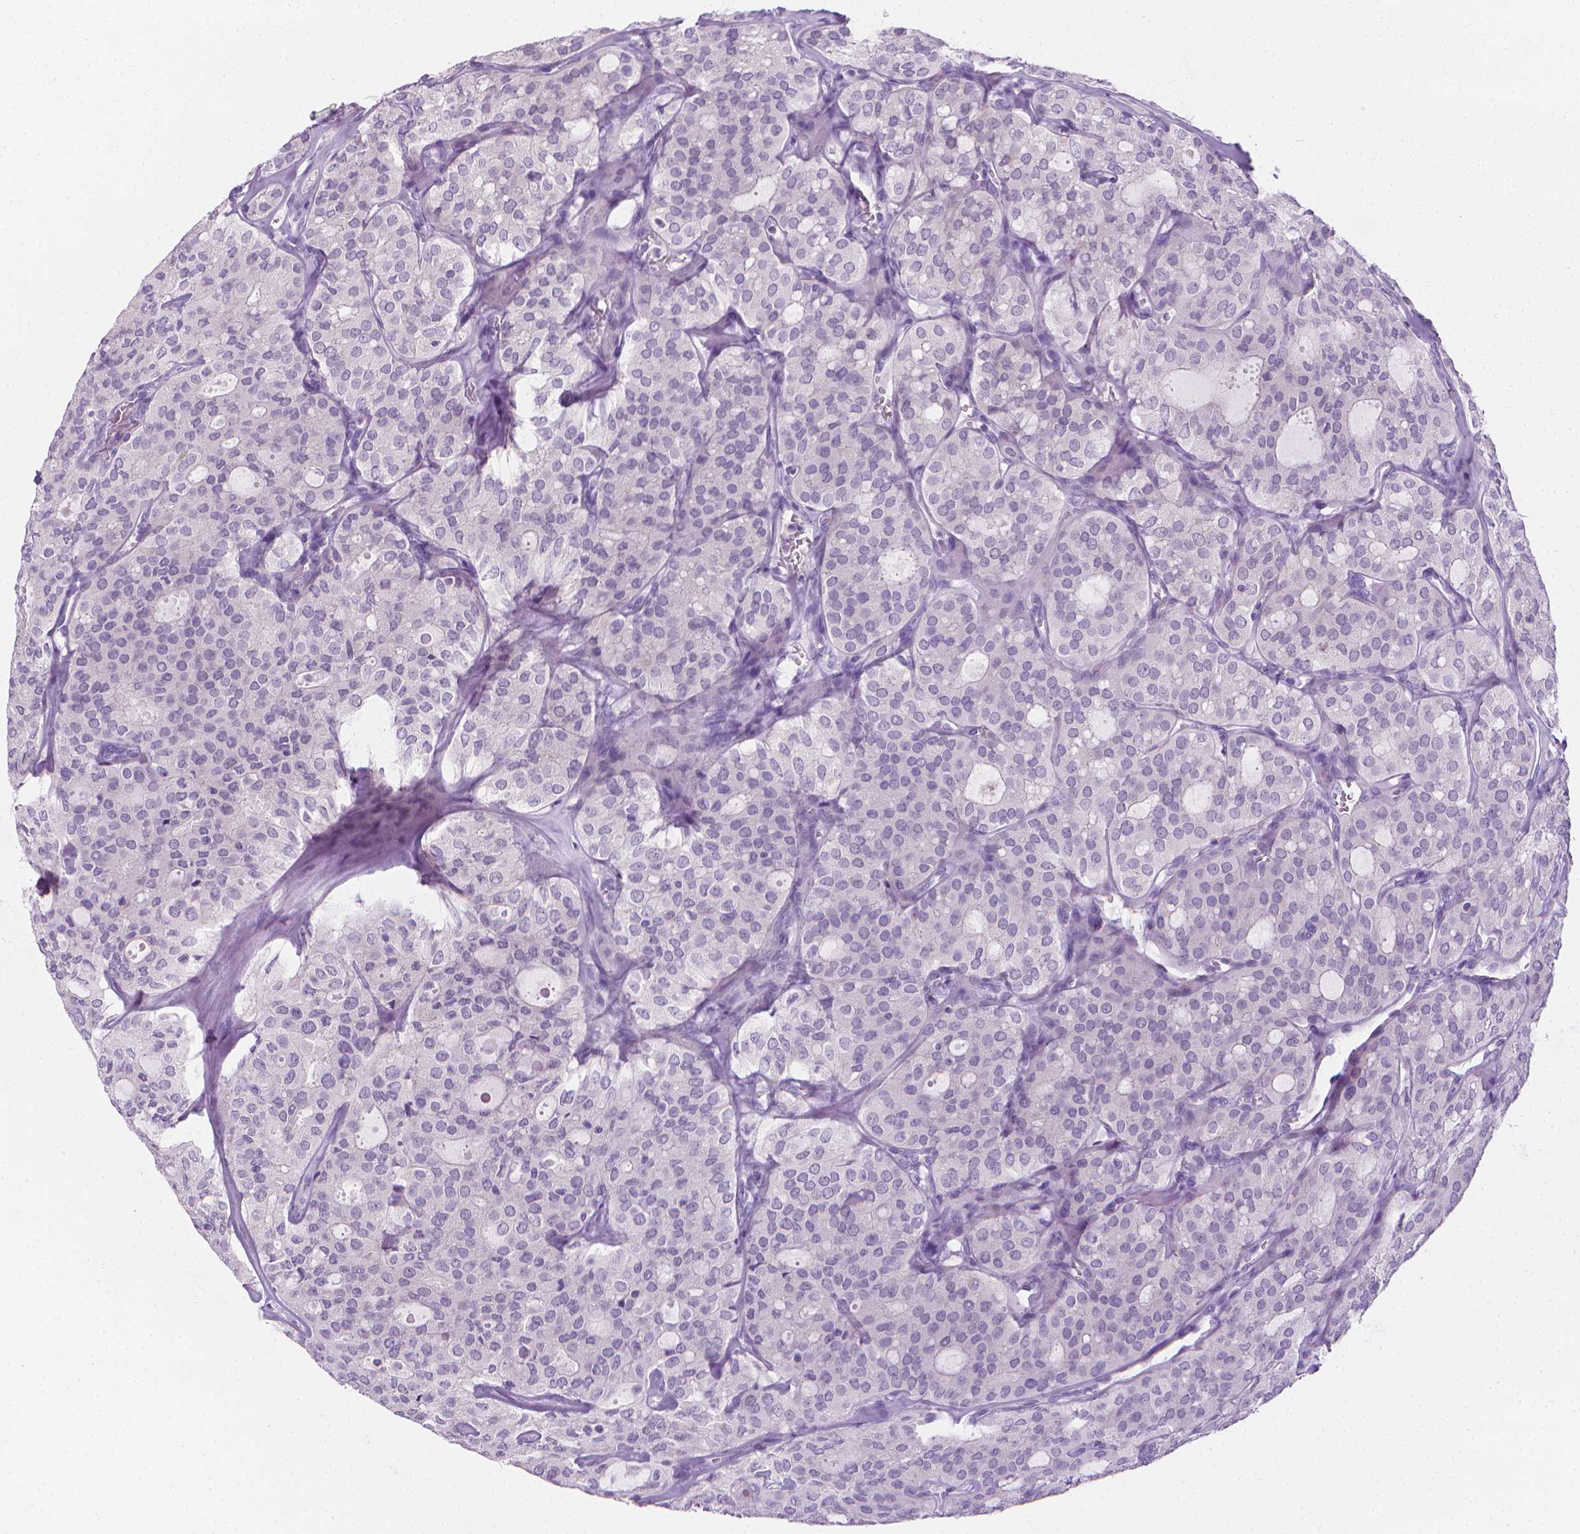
{"staining": {"intensity": "negative", "quantity": "none", "location": "none"}, "tissue": "thyroid cancer", "cell_type": "Tumor cells", "image_type": "cancer", "snomed": [{"axis": "morphology", "description": "Follicular adenoma carcinoma, NOS"}, {"axis": "topography", "description": "Thyroid gland"}], "caption": "High magnification brightfield microscopy of thyroid follicular adenoma carcinoma stained with DAB (3,3'-diaminobenzidine) (brown) and counterstained with hematoxylin (blue): tumor cells show no significant staining. (DAB (3,3'-diaminobenzidine) immunohistochemistry (IHC) with hematoxylin counter stain).", "gene": "DCAF8L1", "patient": {"sex": "male", "age": 75}}